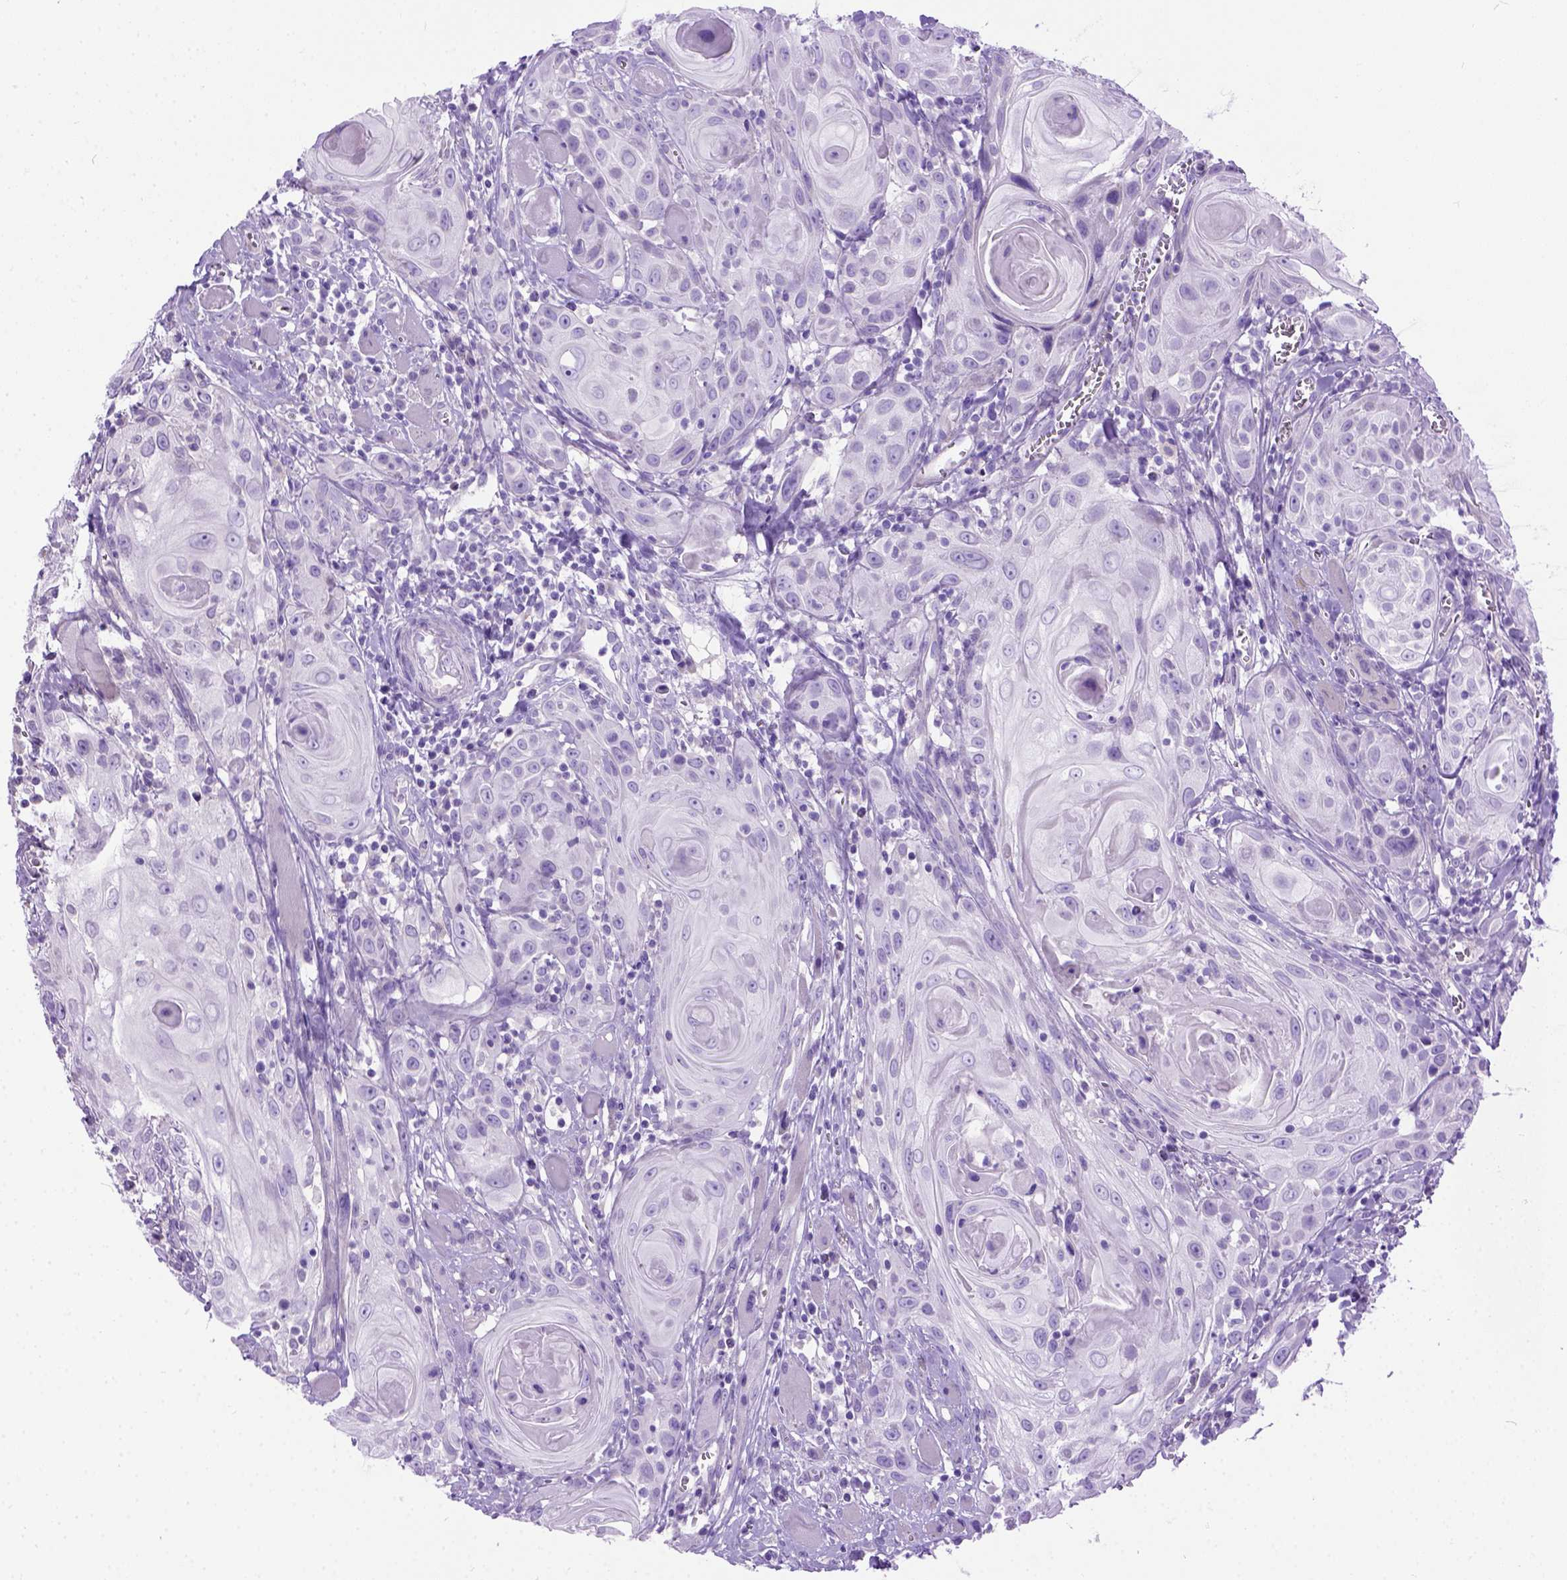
{"staining": {"intensity": "negative", "quantity": "none", "location": "none"}, "tissue": "head and neck cancer", "cell_type": "Tumor cells", "image_type": "cancer", "snomed": [{"axis": "morphology", "description": "Squamous cell carcinoma, NOS"}, {"axis": "topography", "description": "Head-Neck"}], "caption": "IHC micrograph of head and neck cancer (squamous cell carcinoma) stained for a protein (brown), which reveals no expression in tumor cells.", "gene": "ODAD3", "patient": {"sex": "female", "age": 80}}